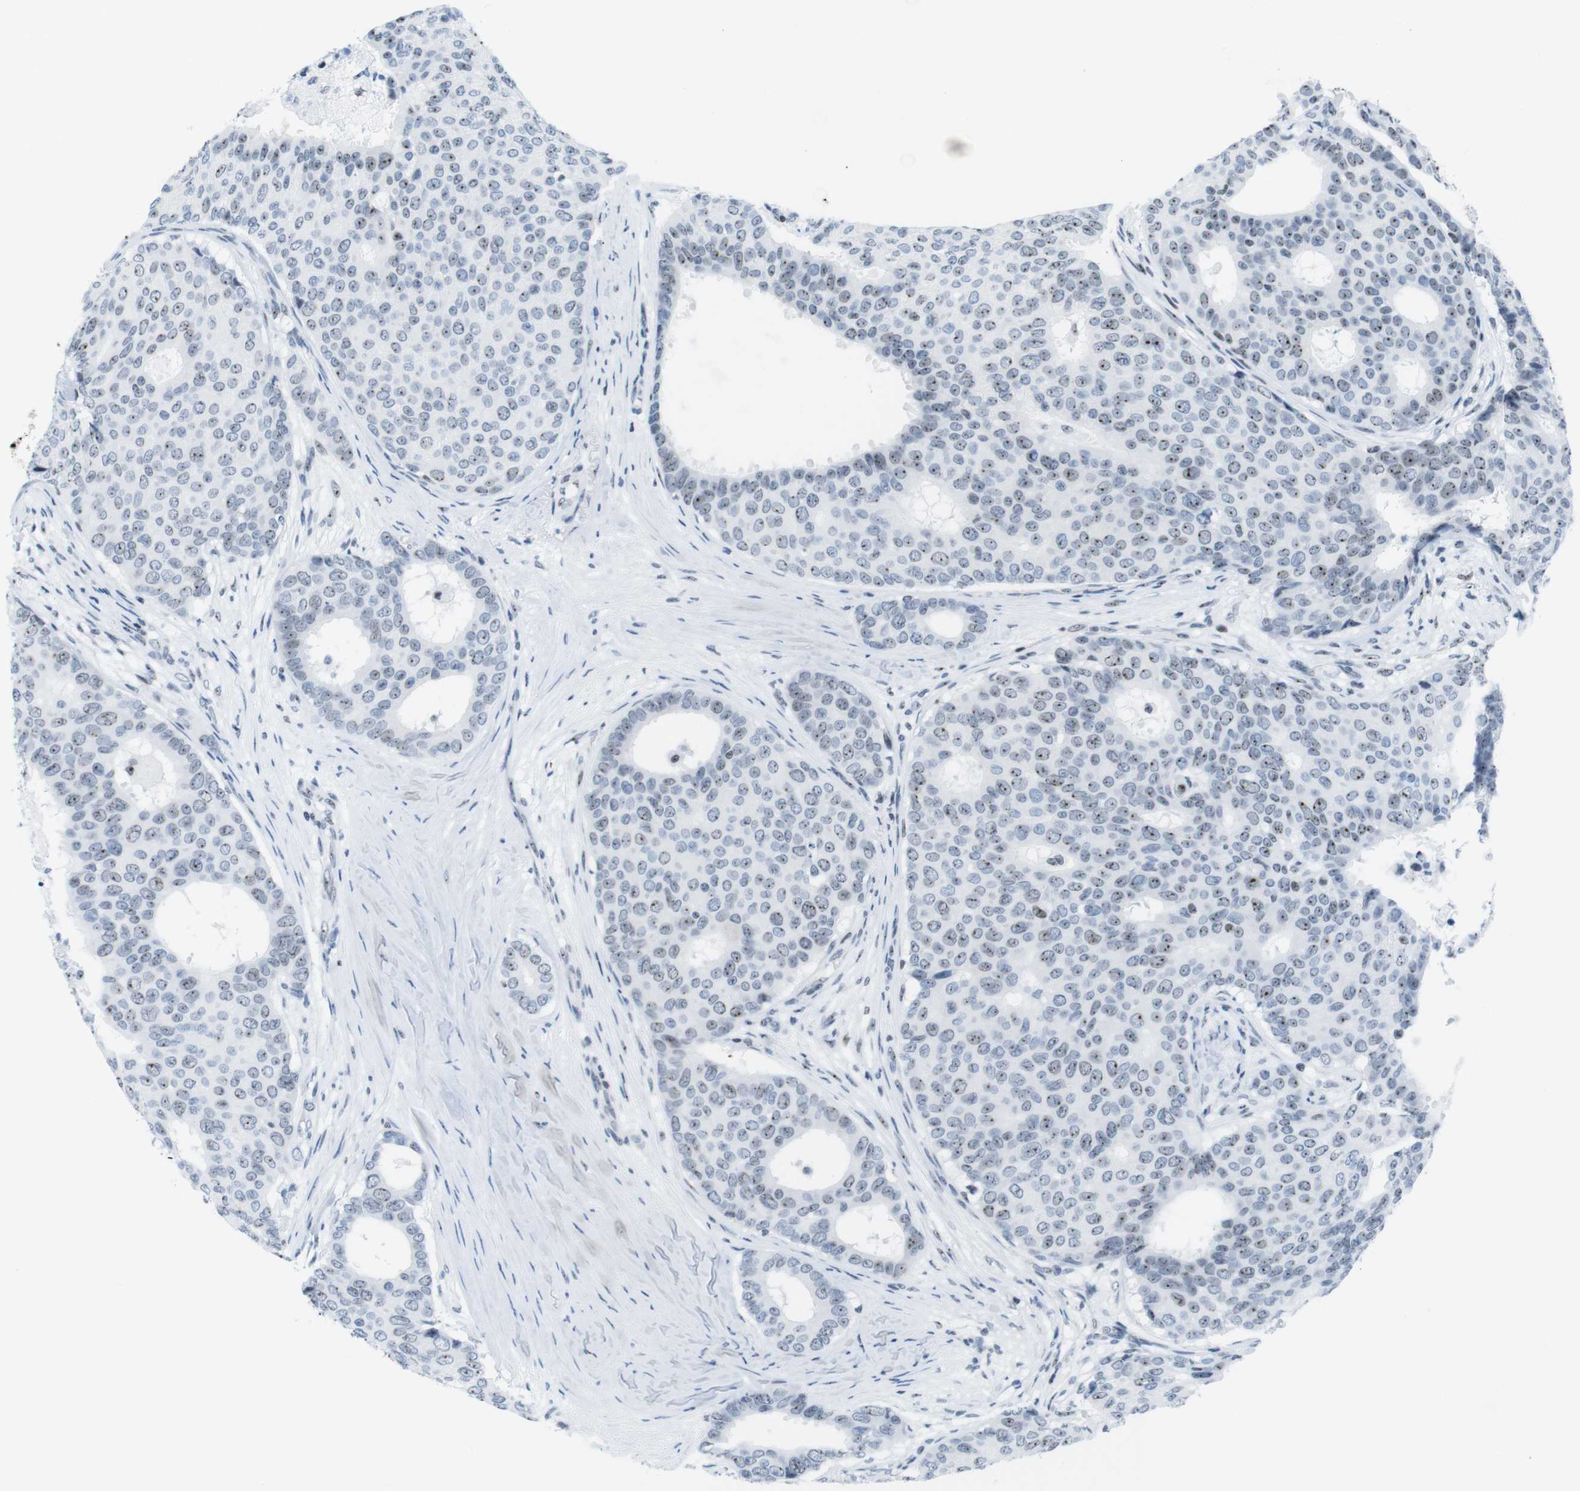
{"staining": {"intensity": "moderate", "quantity": "25%-75%", "location": "nuclear"}, "tissue": "breast cancer", "cell_type": "Tumor cells", "image_type": "cancer", "snomed": [{"axis": "morphology", "description": "Duct carcinoma"}, {"axis": "topography", "description": "Breast"}], "caption": "The photomicrograph demonstrates immunohistochemical staining of breast invasive ductal carcinoma. There is moderate nuclear positivity is identified in approximately 25%-75% of tumor cells.", "gene": "NIFK", "patient": {"sex": "female", "age": 75}}